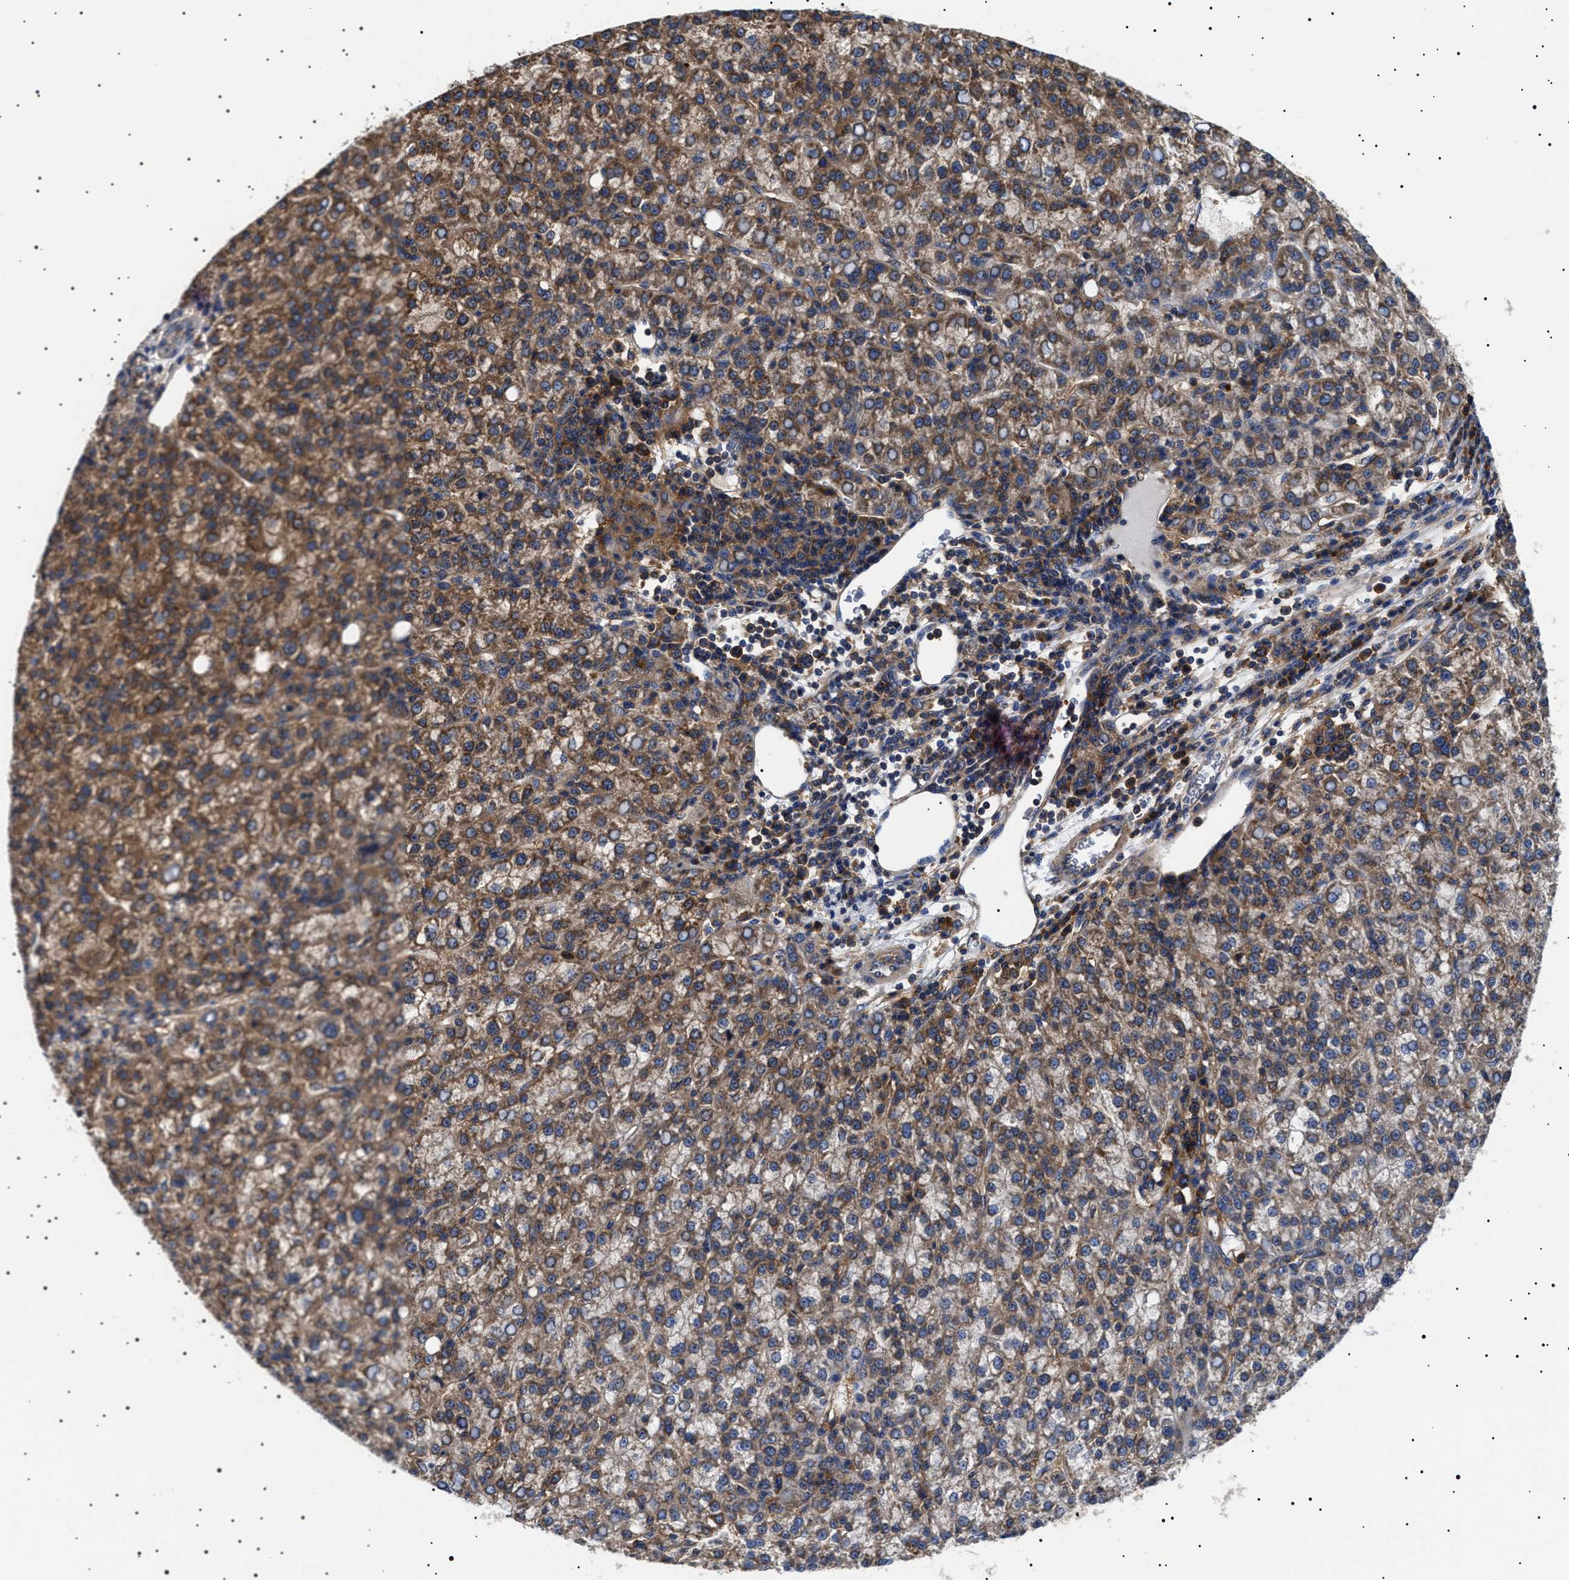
{"staining": {"intensity": "moderate", "quantity": ">75%", "location": "cytoplasmic/membranous"}, "tissue": "liver cancer", "cell_type": "Tumor cells", "image_type": "cancer", "snomed": [{"axis": "morphology", "description": "Carcinoma, Hepatocellular, NOS"}, {"axis": "topography", "description": "Liver"}], "caption": "Tumor cells display medium levels of moderate cytoplasmic/membranous staining in about >75% of cells in liver cancer.", "gene": "TPP2", "patient": {"sex": "female", "age": 58}}